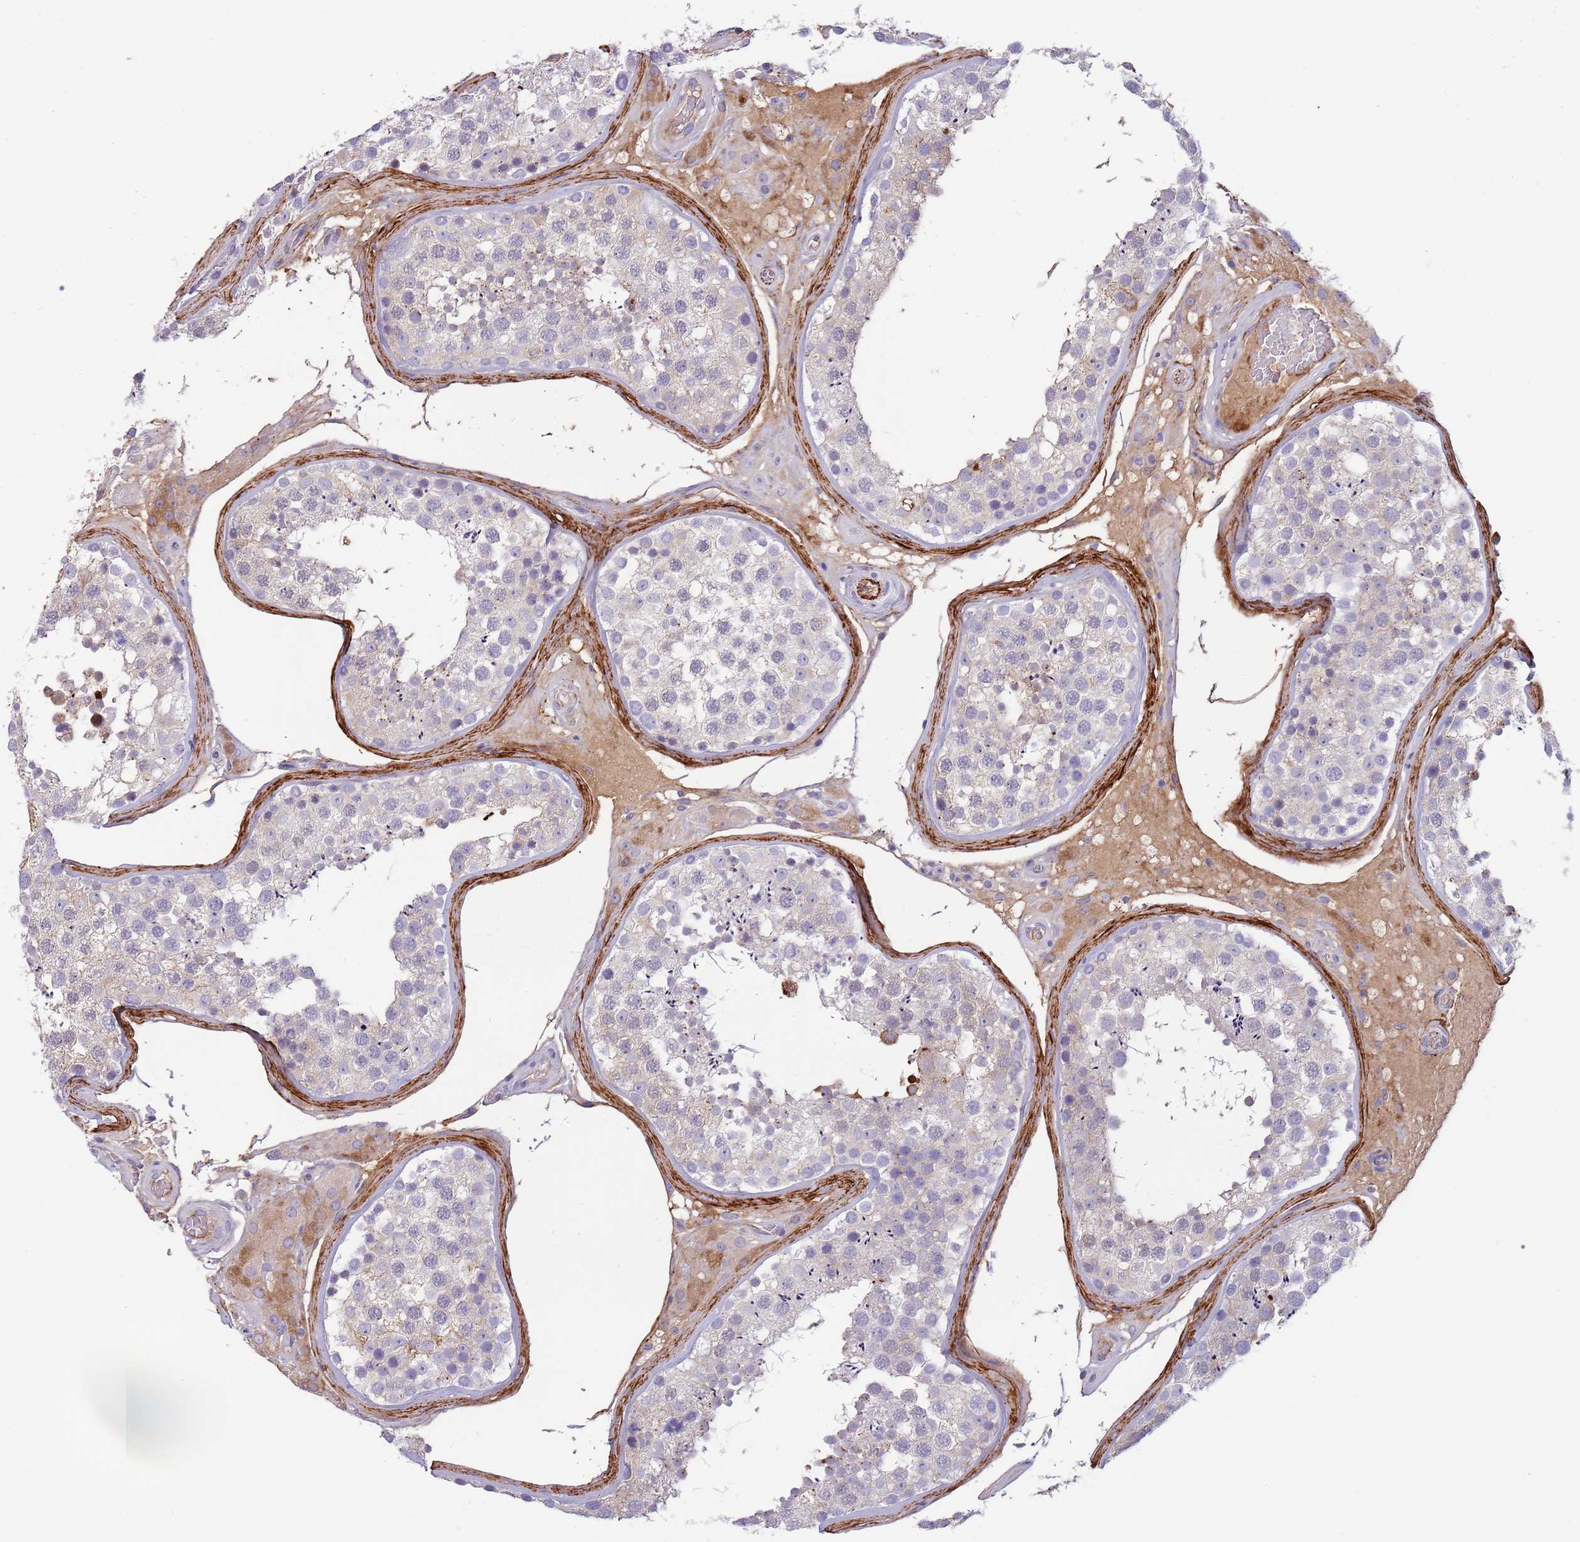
{"staining": {"intensity": "moderate", "quantity": "25%-75%", "location": "cytoplasmic/membranous"}, "tissue": "testis", "cell_type": "Cells in seminiferous ducts", "image_type": "normal", "snomed": [{"axis": "morphology", "description": "Normal tissue, NOS"}, {"axis": "topography", "description": "Testis"}], "caption": "Protein positivity by immunohistochemistry (IHC) exhibits moderate cytoplasmic/membranous positivity in approximately 25%-75% of cells in seminiferous ducts in benign testis.", "gene": "LEPROTL1", "patient": {"sex": "male", "age": 46}}